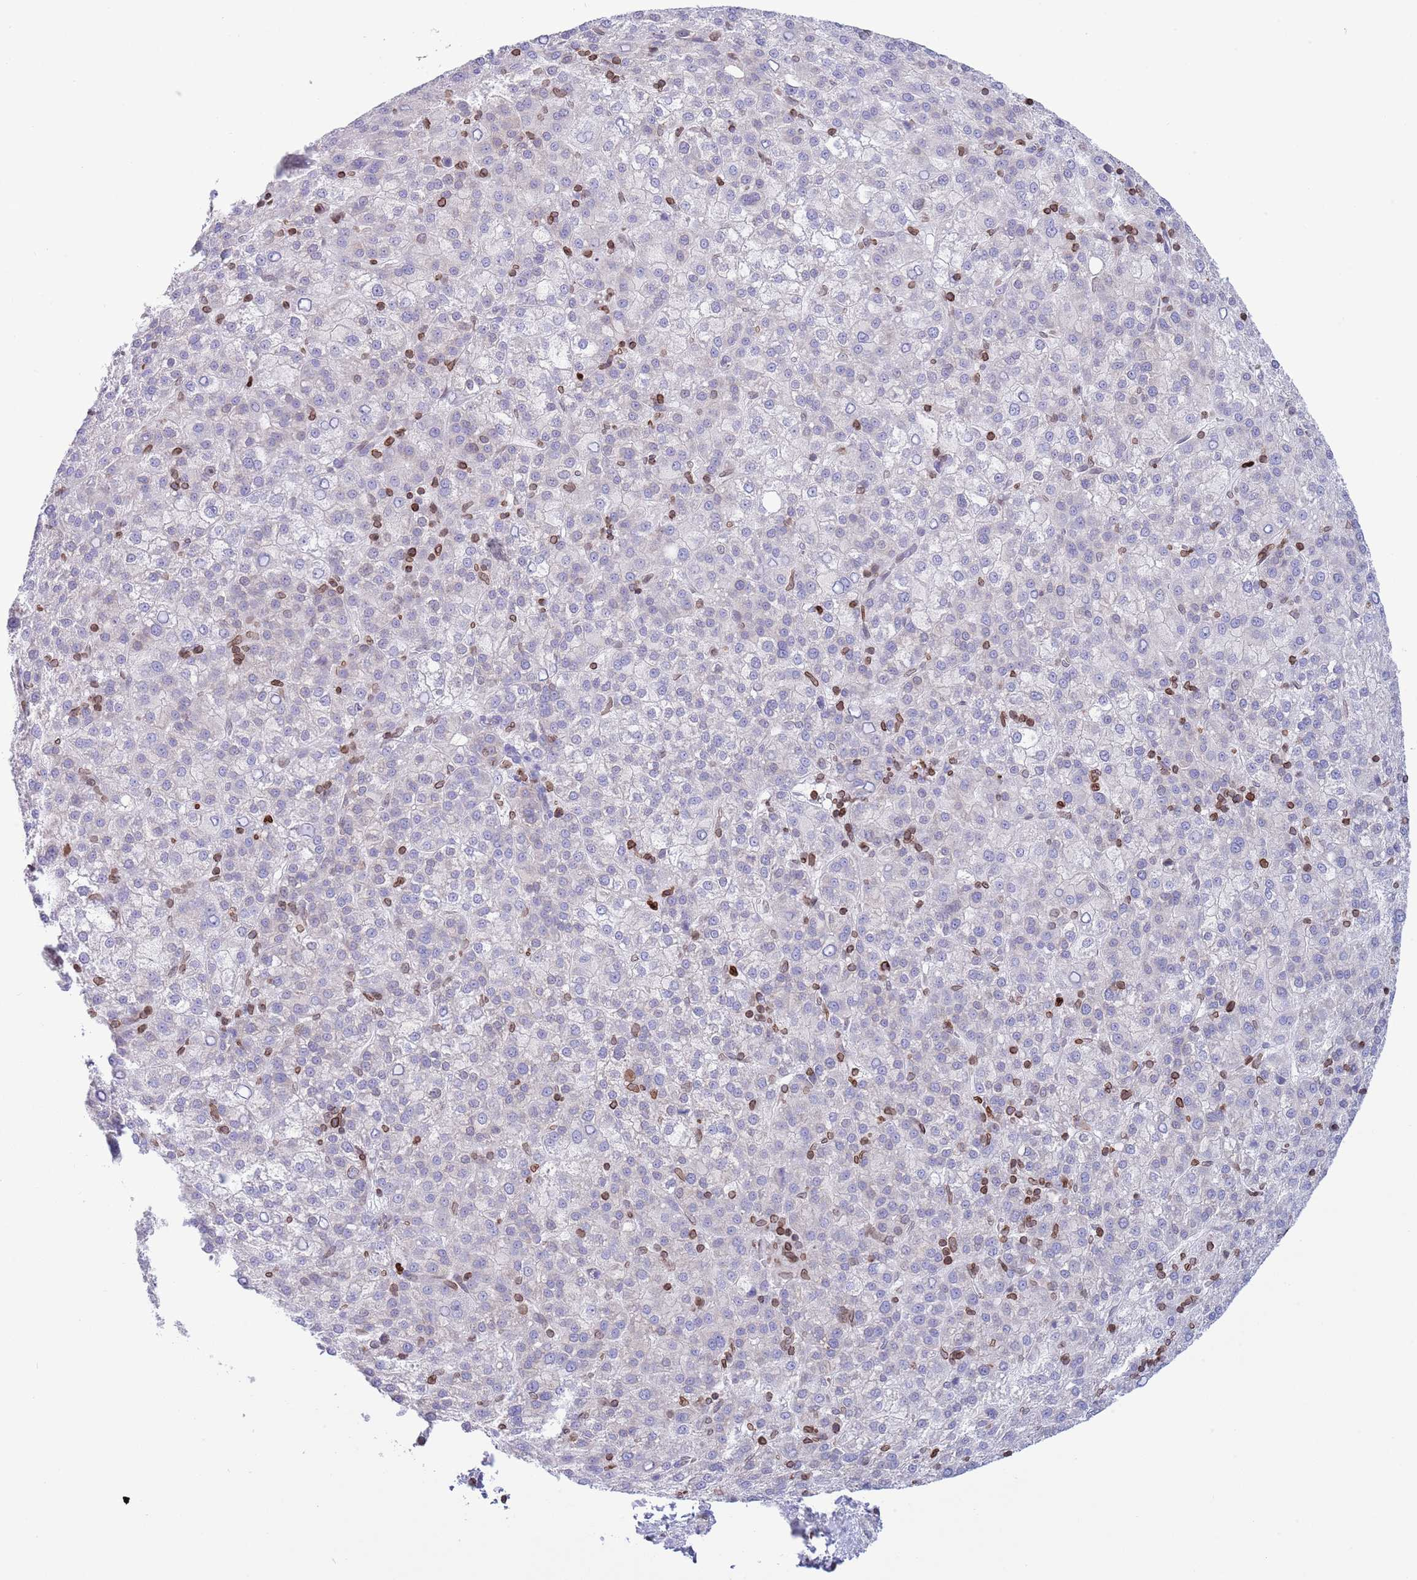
{"staining": {"intensity": "negative", "quantity": "none", "location": "none"}, "tissue": "liver cancer", "cell_type": "Tumor cells", "image_type": "cancer", "snomed": [{"axis": "morphology", "description": "Carcinoma, Hepatocellular, NOS"}, {"axis": "topography", "description": "Liver"}], "caption": "Protein analysis of liver cancer (hepatocellular carcinoma) exhibits no significant expression in tumor cells. (Immunohistochemistry (ihc), brightfield microscopy, high magnification).", "gene": "LBR", "patient": {"sex": "female", "age": 58}}